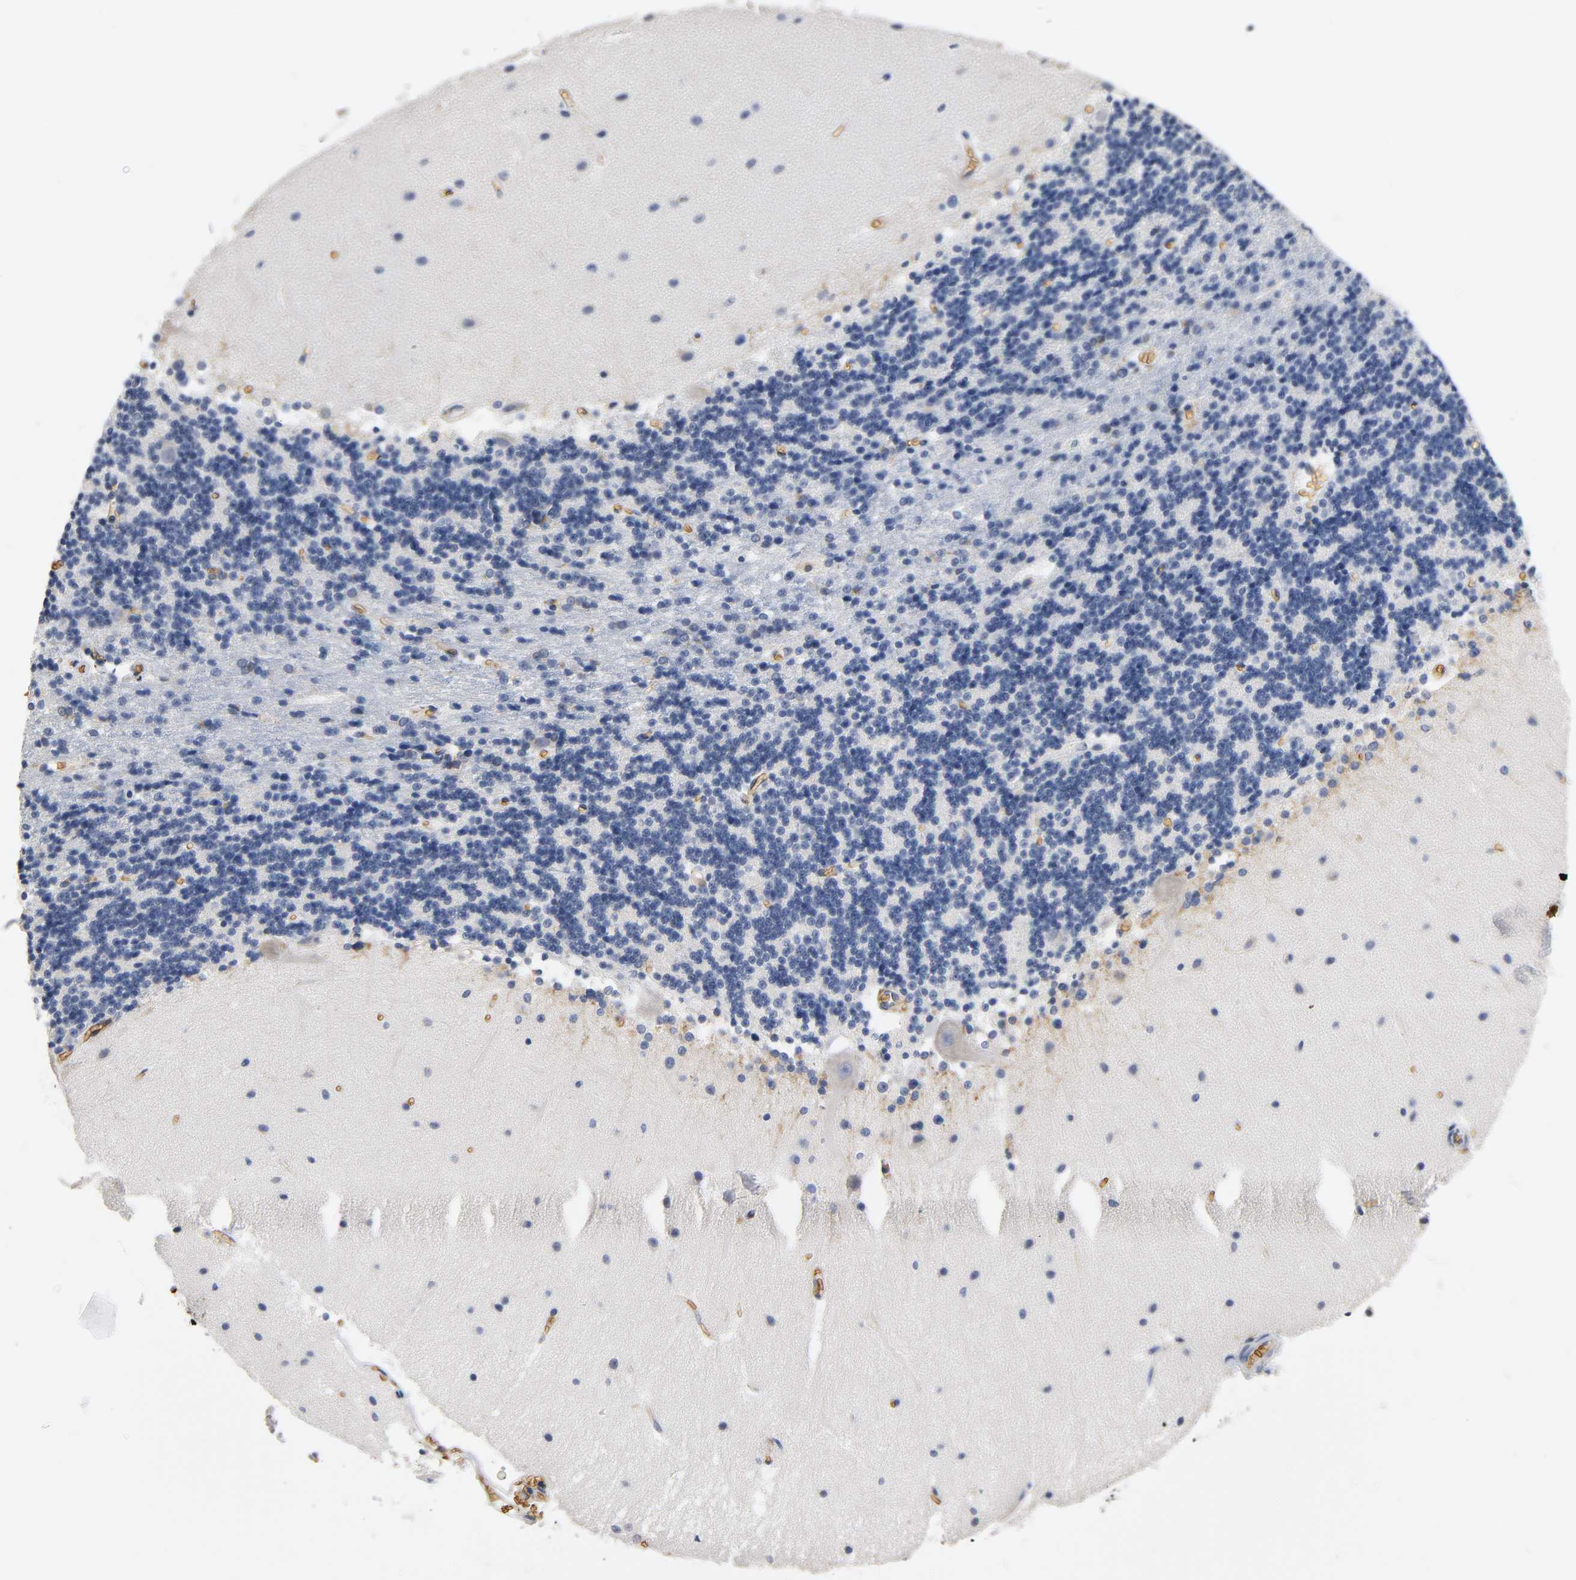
{"staining": {"intensity": "negative", "quantity": "none", "location": "none"}, "tissue": "cerebellum", "cell_type": "Cells in granular layer", "image_type": "normal", "snomed": [{"axis": "morphology", "description": "Normal tissue, NOS"}, {"axis": "topography", "description": "Cerebellum"}], "caption": "Immunohistochemistry micrograph of normal cerebellum: cerebellum stained with DAB (3,3'-diaminobenzidine) displays no significant protein positivity in cells in granular layer. (Stains: DAB IHC with hematoxylin counter stain, Microscopy: brightfield microscopy at high magnification).", "gene": "UCKL1", "patient": {"sex": "female", "age": 54}}